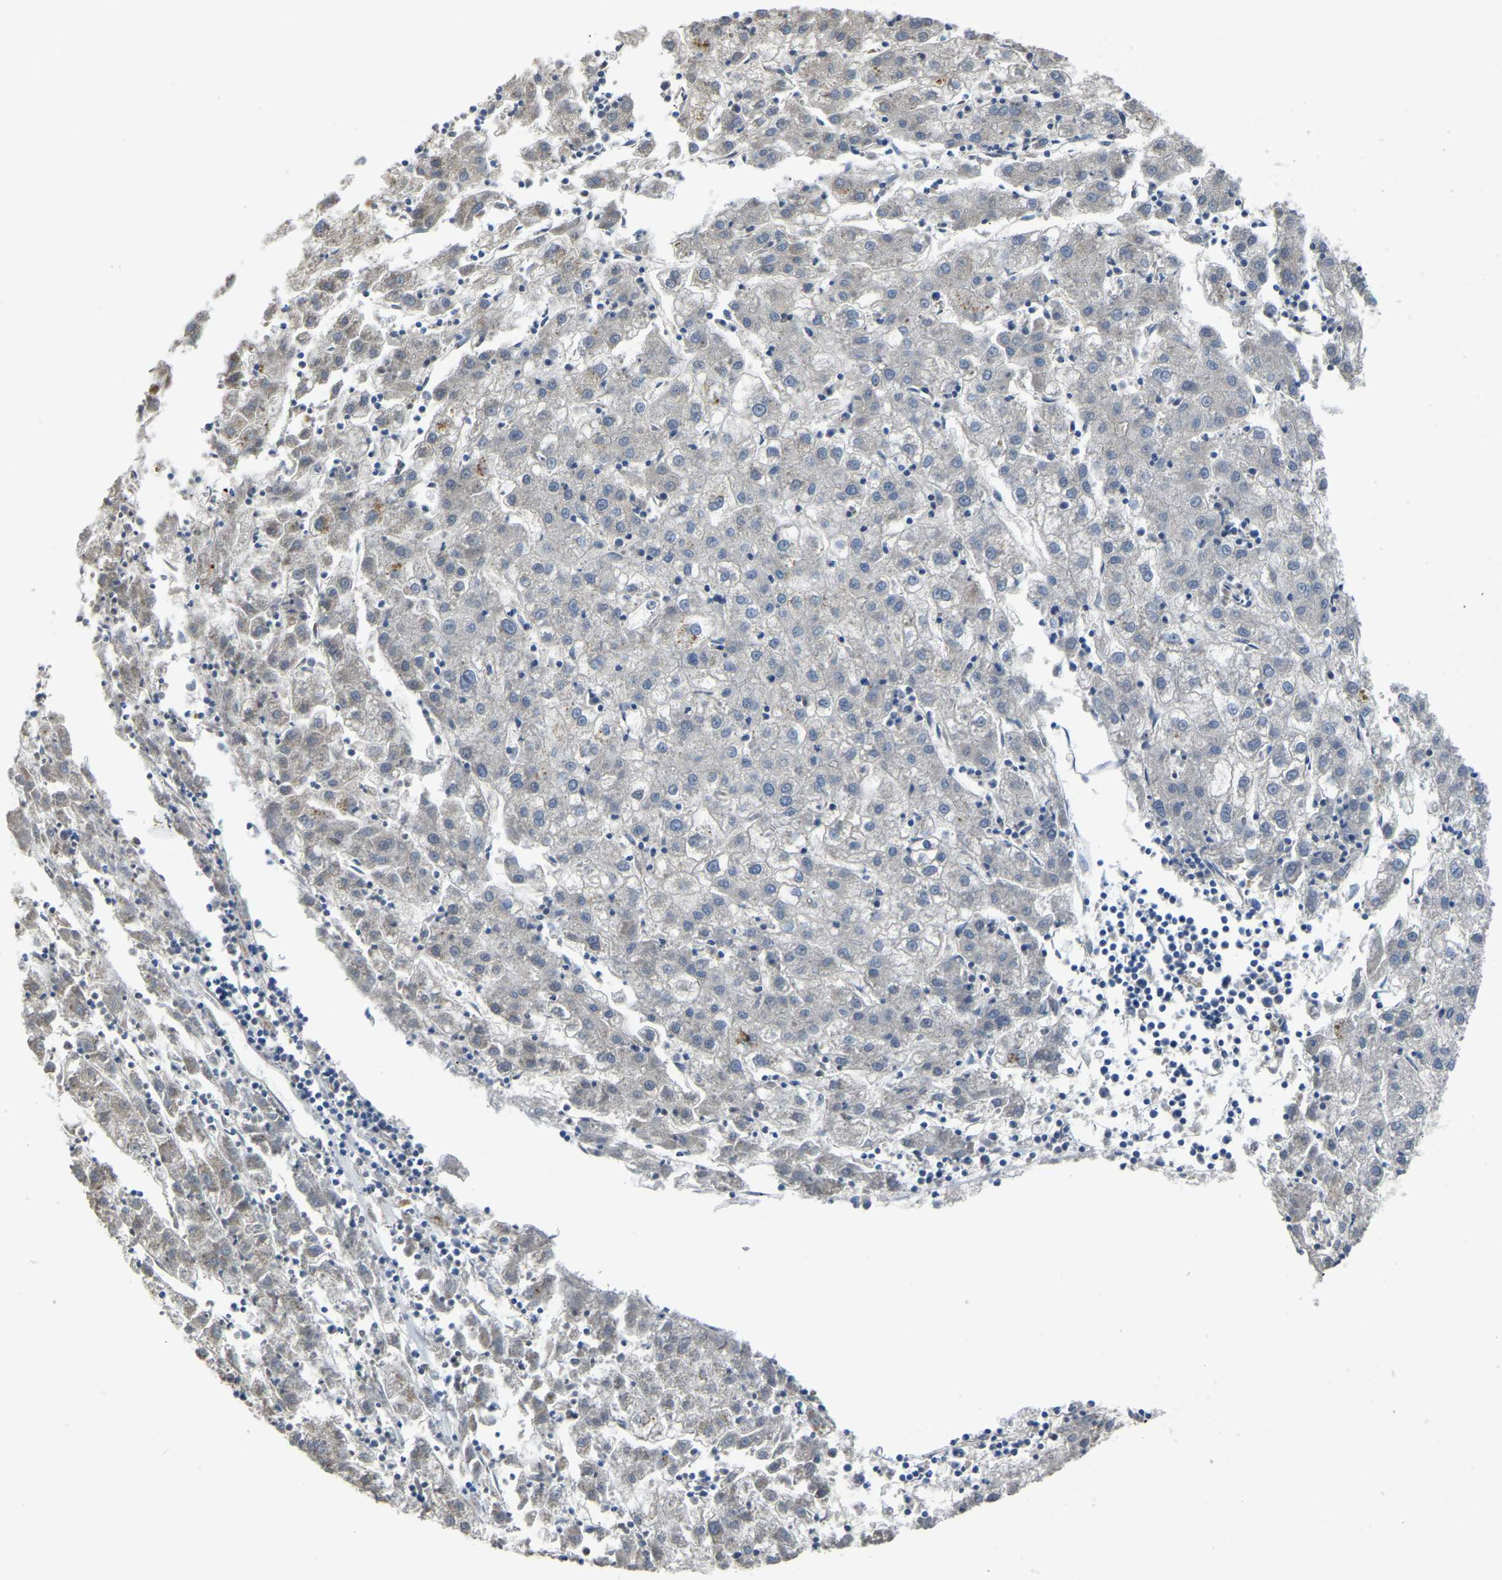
{"staining": {"intensity": "negative", "quantity": "none", "location": "none"}, "tissue": "liver cancer", "cell_type": "Tumor cells", "image_type": "cancer", "snomed": [{"axis": "morphology", "description": "Carcinoma, Hepatocellular, NOS"}, {"axis": "topography", "description": "Liver"}], "caption": "Immunohistochemical staining of human hepatocellular carcinoma (liver) shows no significant expression in tumor cells.", "gene": "HIGD2B", "patient": {"sex": "male", "age": 72}}